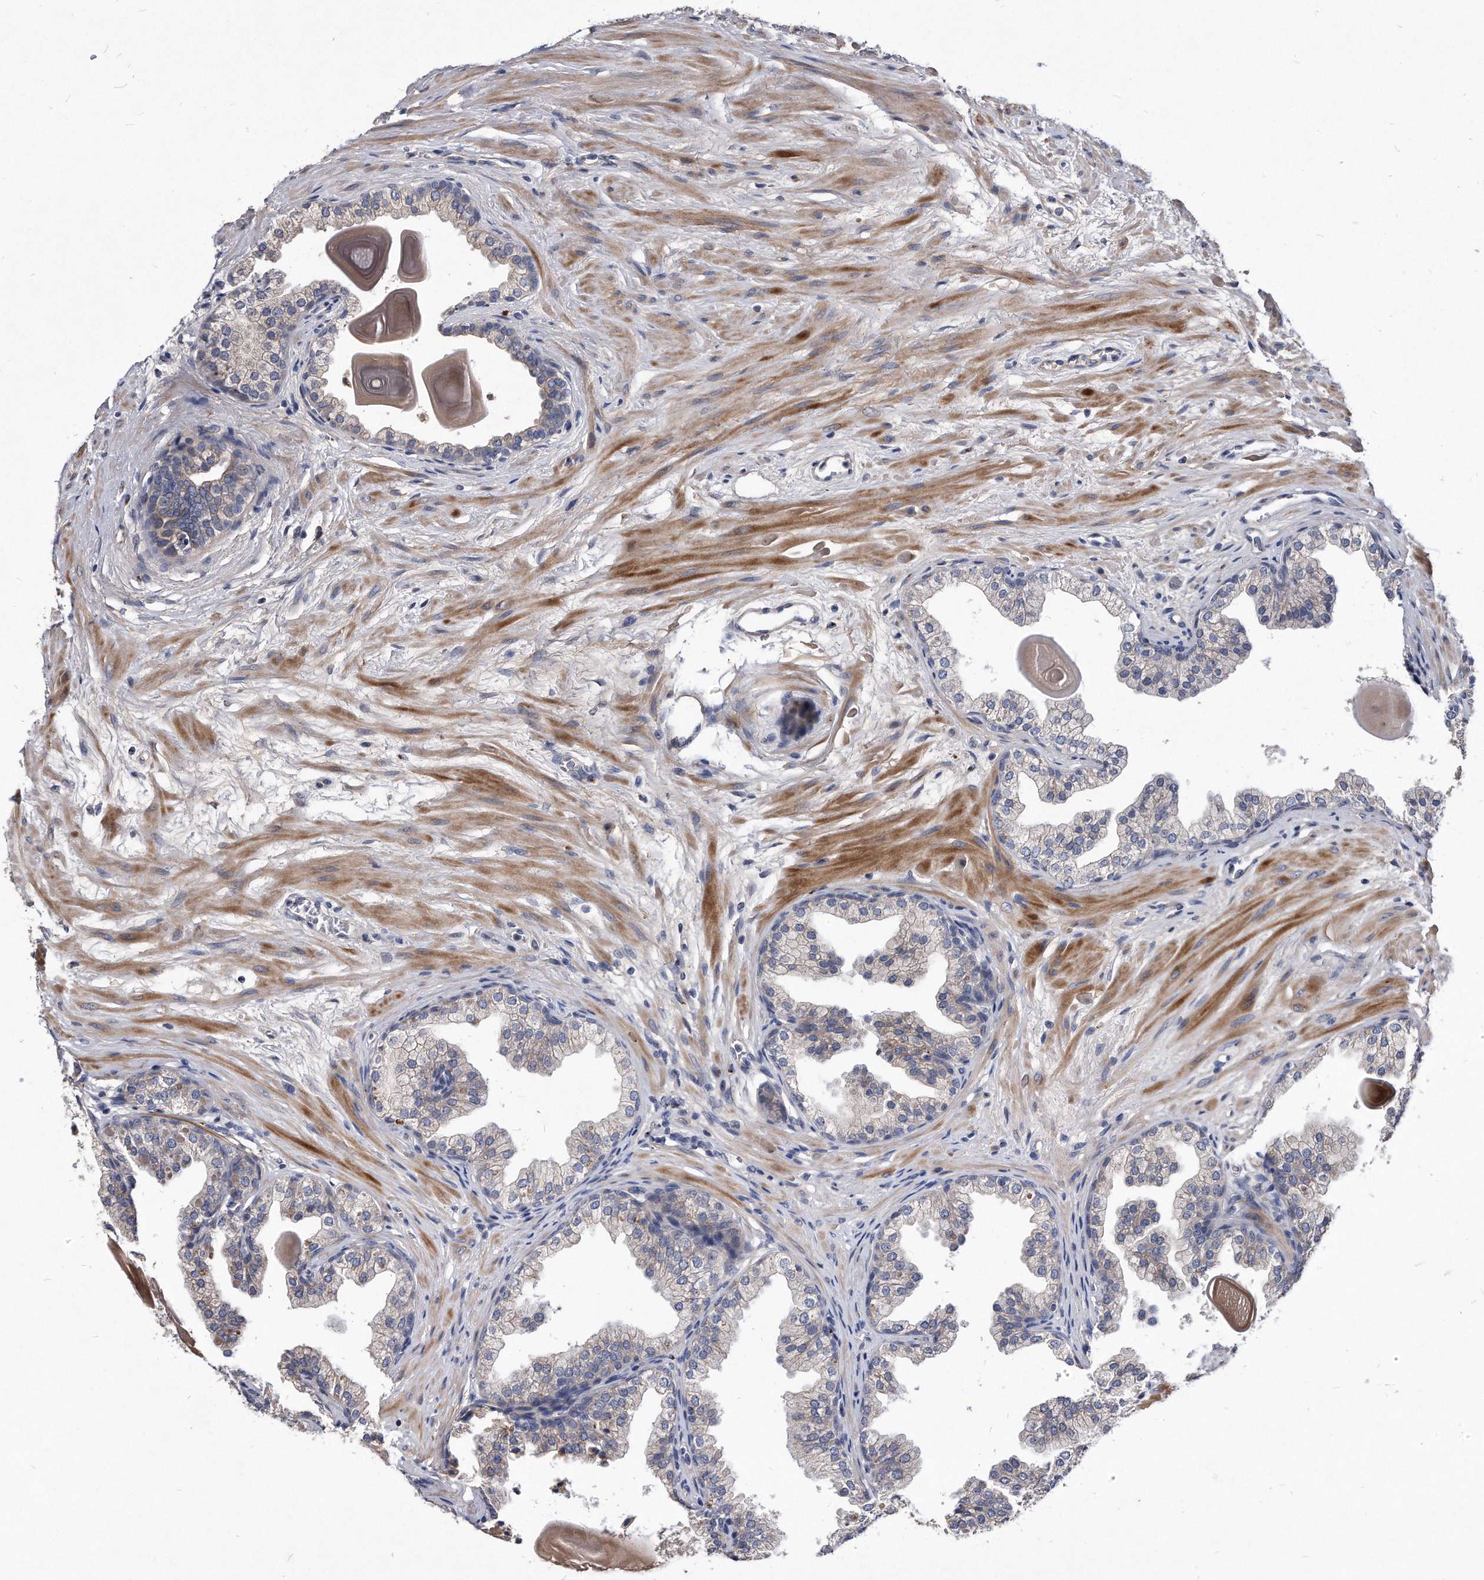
{"staining": {"intensity": "weak", "quantity": "25%-75%", "location": "cytoplasmic/membranous"}, "tissue": "prostate", "cell_type": "Glandular cells", "image_type": "normal", "snomed": [{"axis": "morphology", "description": "Normal tissue, NOS"}, {"axis": "topography", "description": "Prostate"}], "caption": "Immunohistochemical staining of unremarkable prostate reveals low levels of weak cytoplasmic/membranous positivity in about 25%-75% of glandular cells. (Stains: DAB (3,3'-diaminobenzidine) in brown, nuclei in blue, Microscopy: brightfield microscopy at high magnification).", "gene": "MGAT4A", "patient": {"sex": "male", "age": 48}}